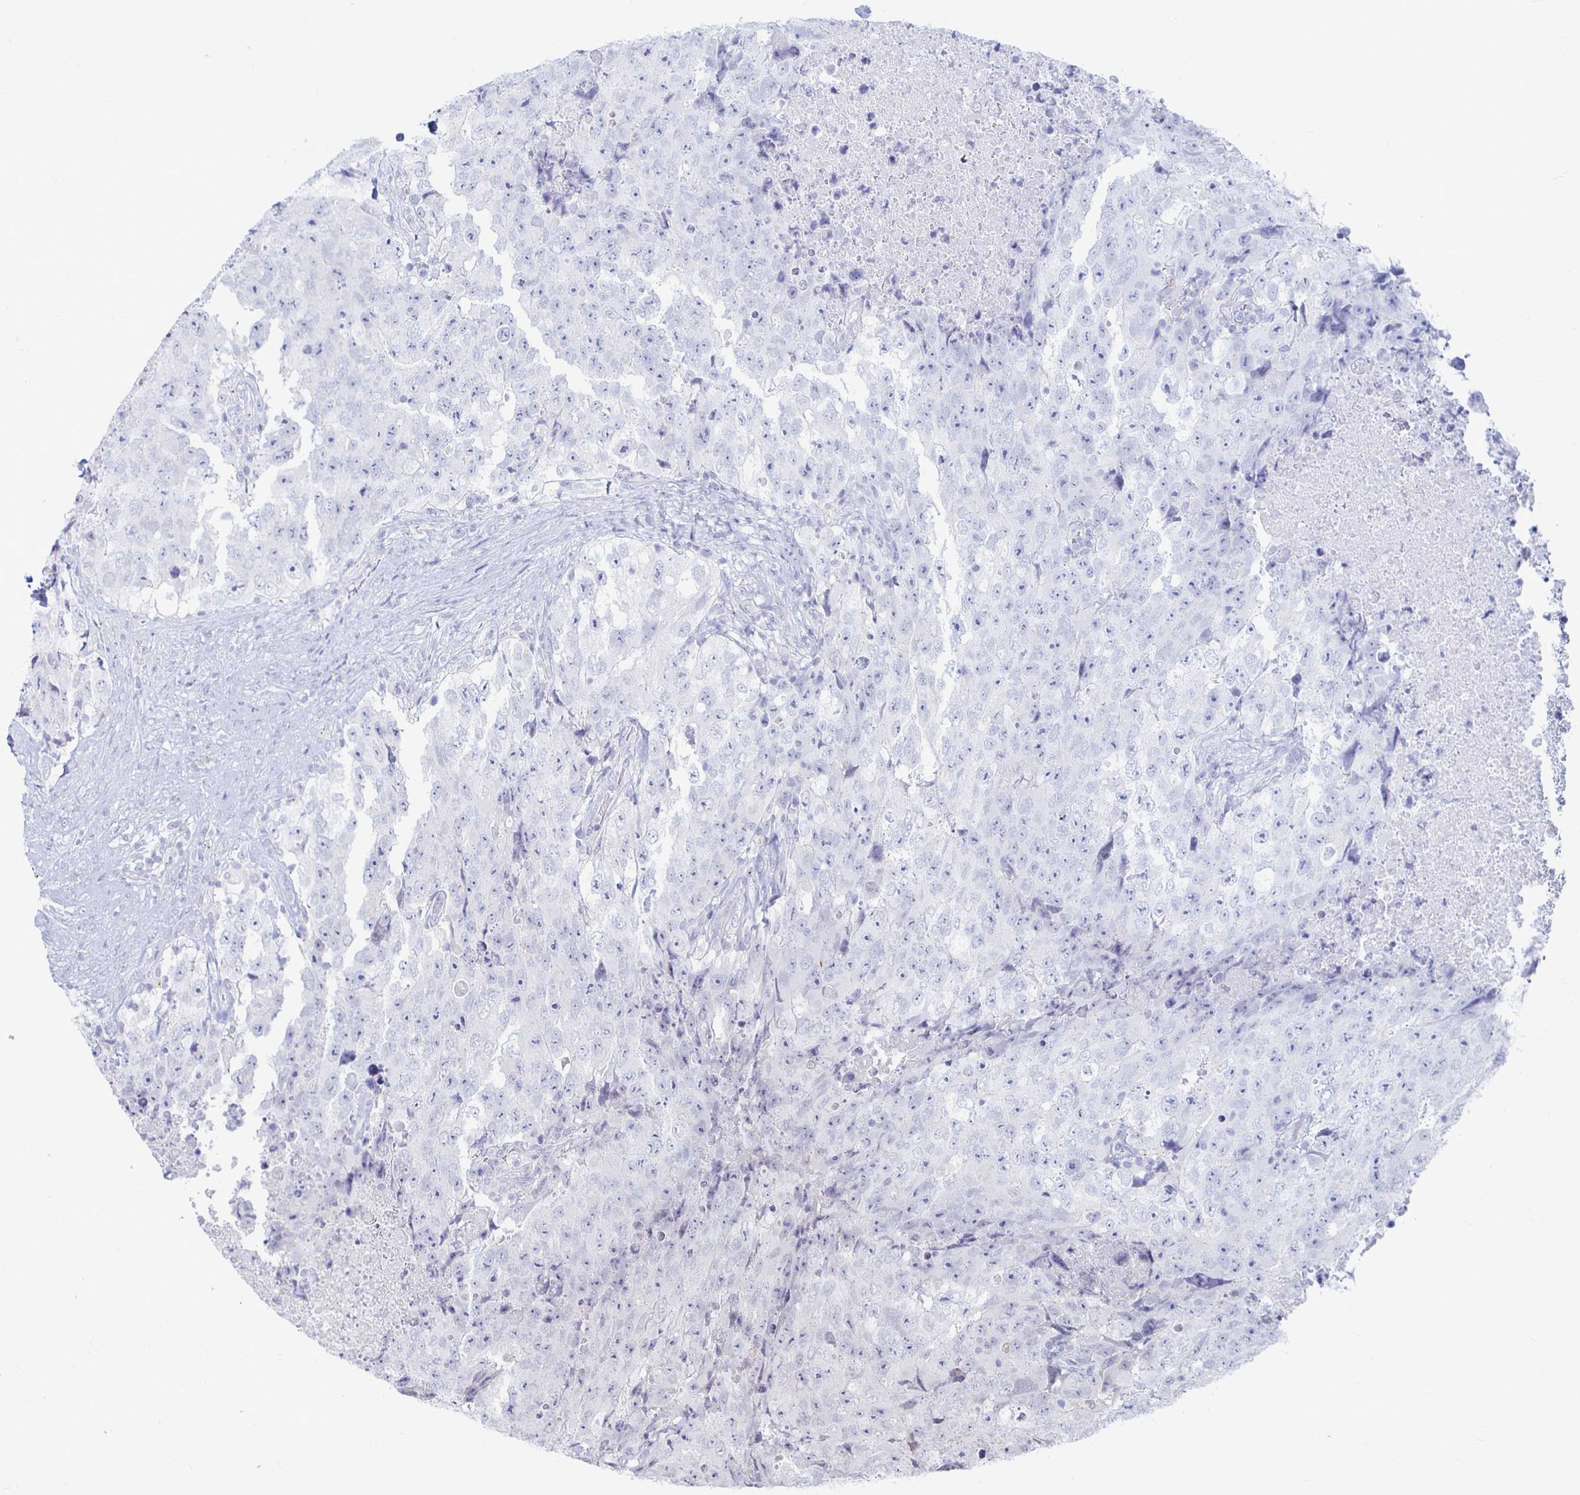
{"staining": {"intensity": "negative", "quantity": "none", "location": "none"}, "tissue": "testis cancer", "cell_type": "Tumor cells", "image_type": "cancer", "snomed": [{"axis": "morphology", "description": "Carcinoma, Embryonal, NOS"}, {"axis": "topography", "description": "Testis"}], "caption": "Image shows no protein expression in tumor cells of testis cancer (embryonal carcinoma) tissue.", "gene": "CAPN11", "patient": {"sex": "male", "age": 24}}